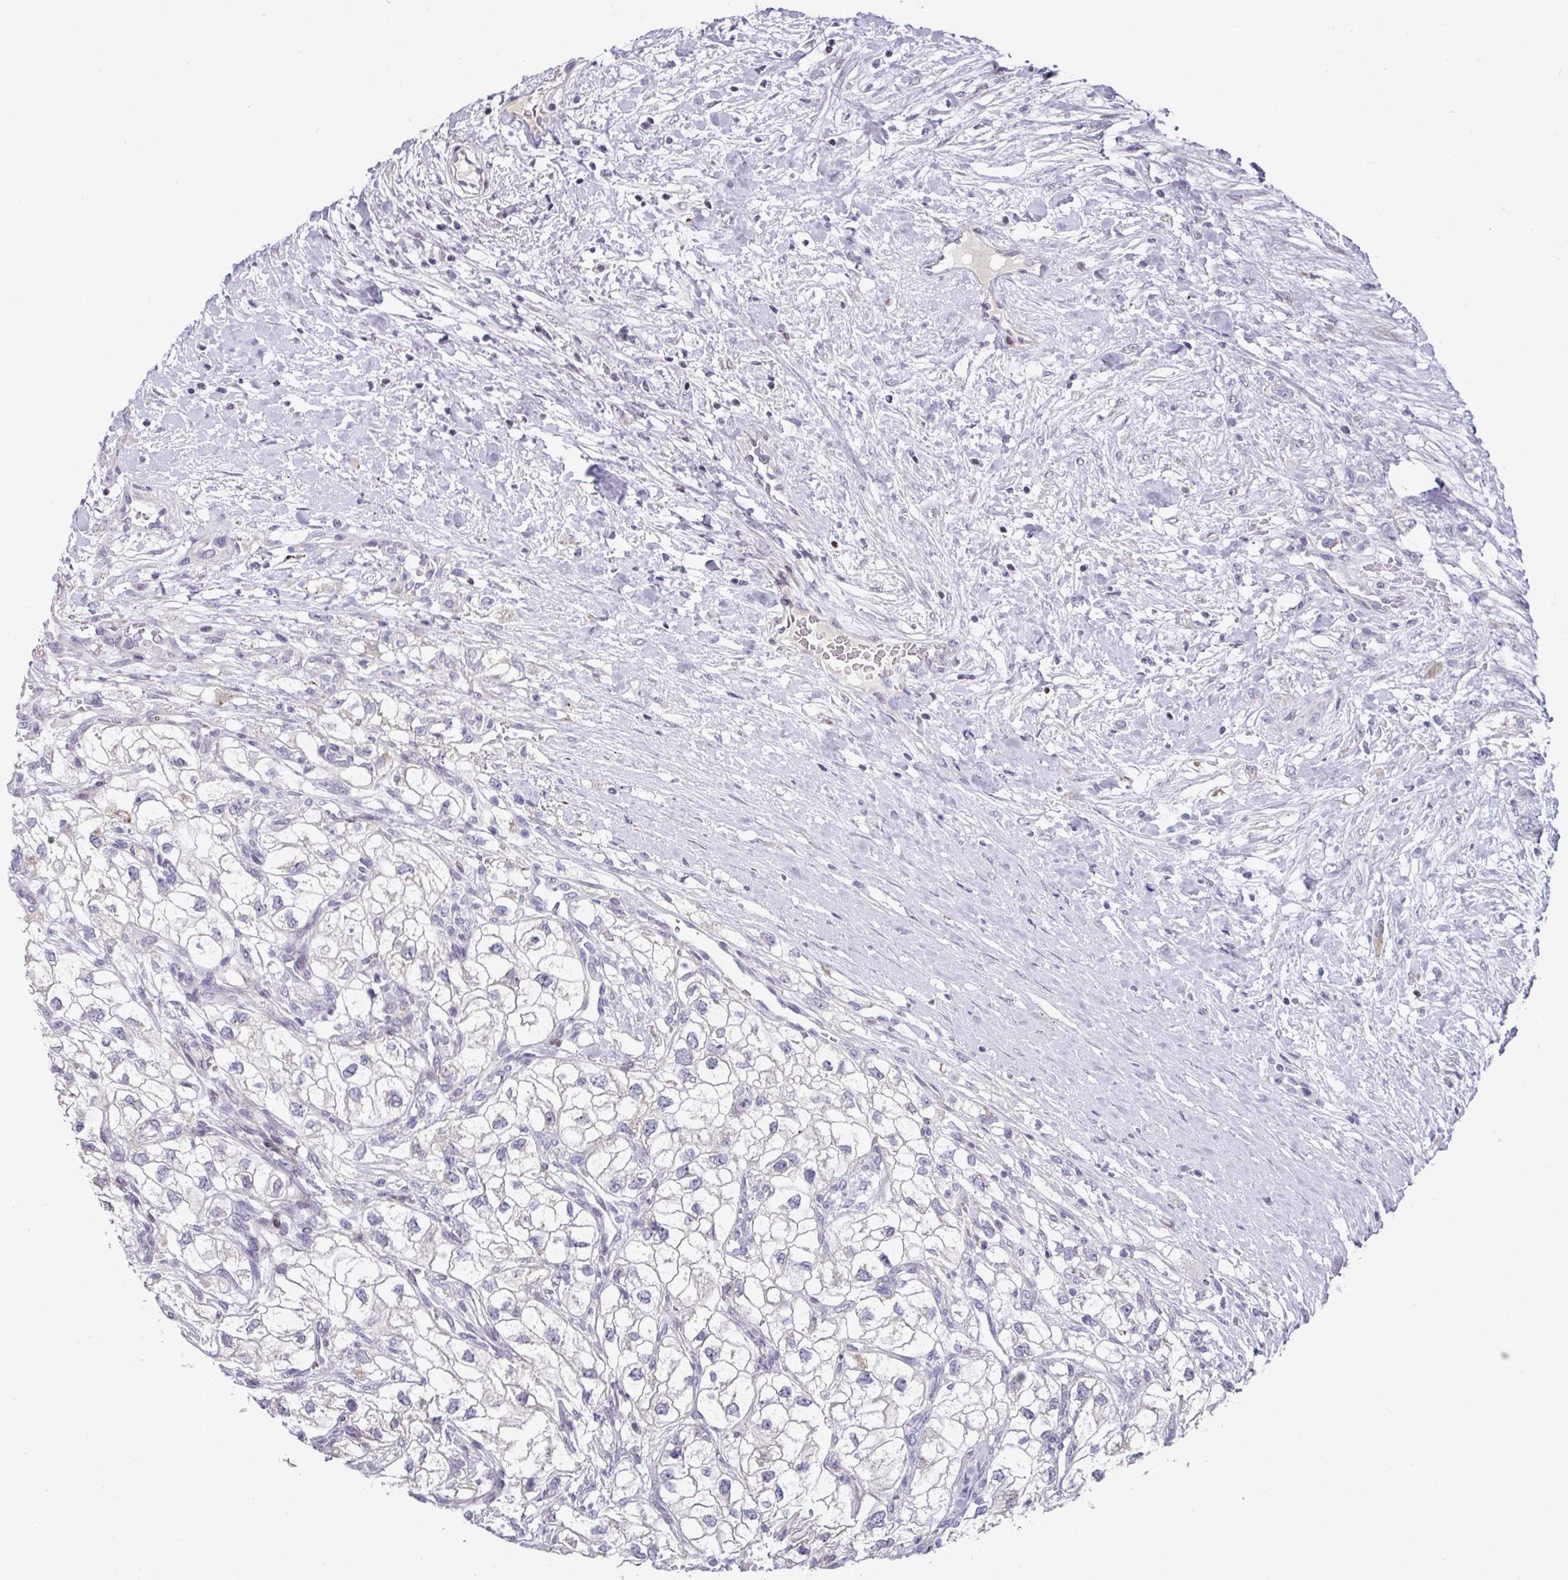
{"staining": {"intensity": "negative", "quantity": "none", "location": "none"}, "tissue": "renal cancer", "cell_type": "Tumor cells", "image_type": "cancer", "snomed": [{"axis": "morphology", "description": "Adenocarcinoma, NOS"}, {"axis": "topography", "description": "Kidney"}], "caption": "Tumor cells show no significant protein expression in adenocarcinoma (renal).", "gene": "CBX7", "patient": {"sex": "male", "age": 59}}